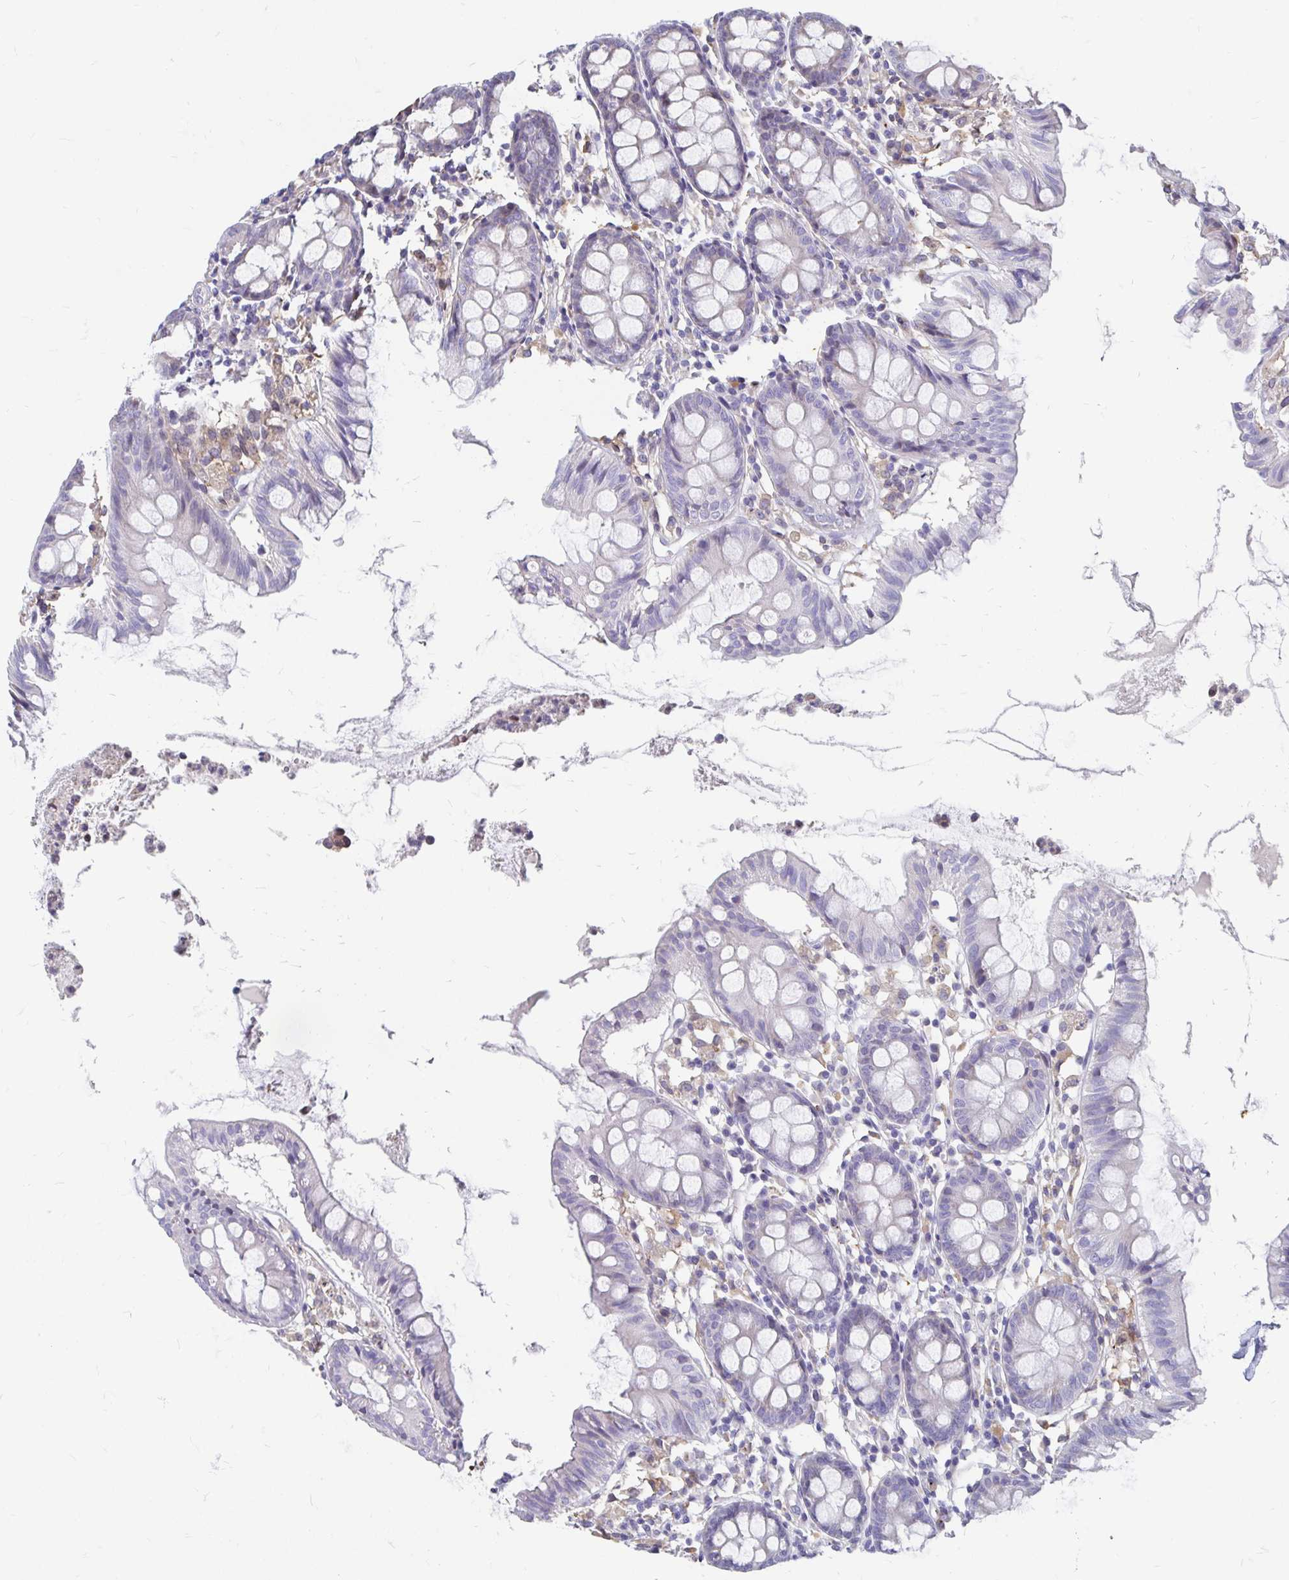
{"staining": {"intensity": "weak", "quantity": "25%-75%", "location": "cytoplasmic/membranous"}, "tissue": "colon", "cell_type": "Endothelial cells", "image_type": "normal", "snomed": [{"axis": "morphology", "description": "Normal tissue, NOS"}, {"axis": "topography", "description": "Colon"}], "caption": "Immunohistochemical staining of unremarkable colon displays 25%-75% levels of weak cytoplasmic/membranous protein staining in about 25%-75% of endothelial cells.", "gene": "CDKL1", "patient": {"sex": "female", "age": 84}}